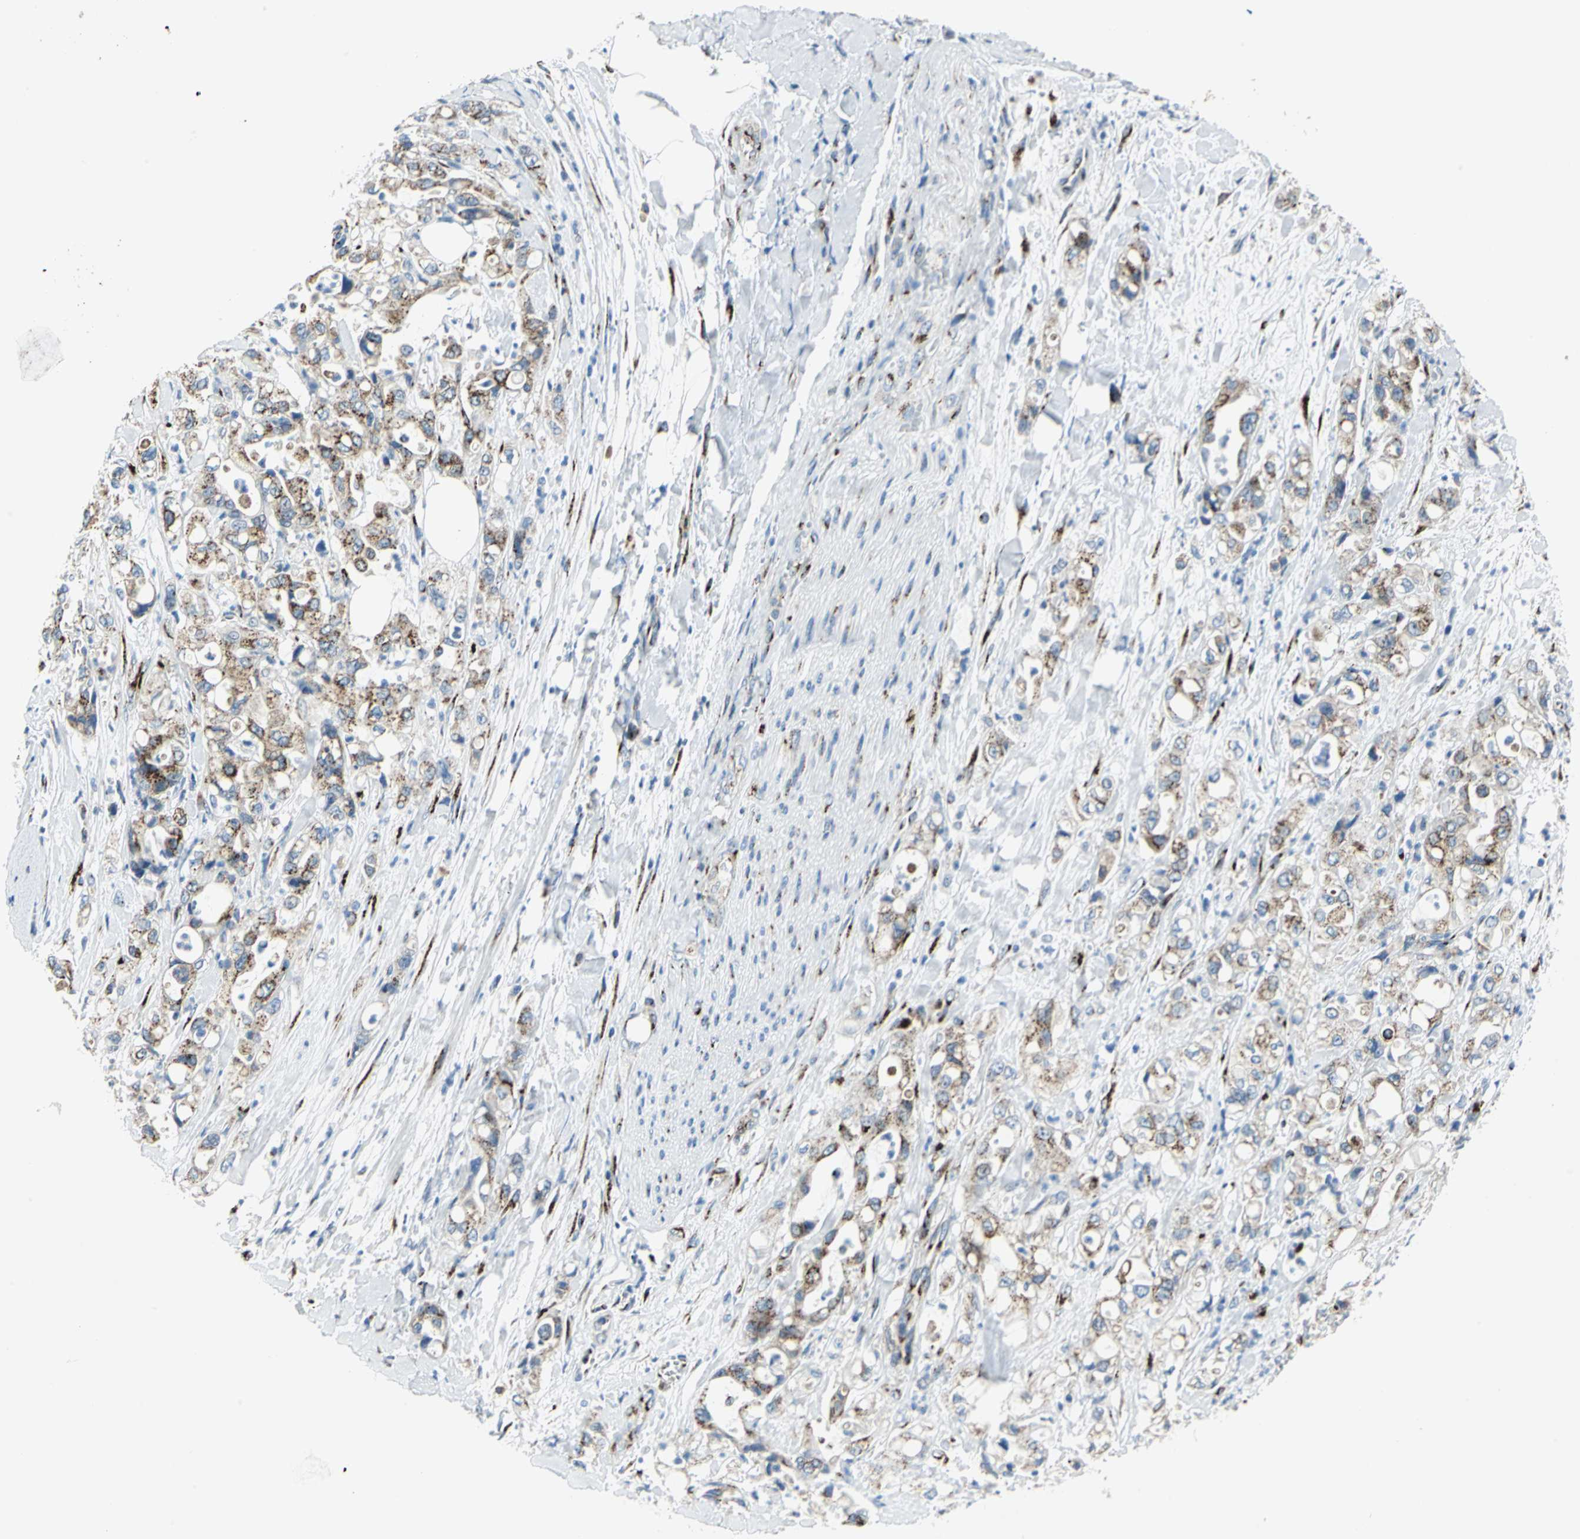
{"staining": {"intensity": "strong", "quantity": ">75%", "location": "cytoplasmic/membranous"}, "tissue": "pancreatic cancer", "cell_type": "Tumor cells", "image_type": "cancer", "snomed": [{"axis": "morphology", "description": "Adenocarcinoma, NOS"}, {"axis": "topography", "description": "Pancreas"}], "caption": "Human pancreatic adenocarcinoma stained for a protein (brown) exhibits strong cytoplasmic/membranous positive expression in approximately >75% of tumor cells.", "gene": "GPR3", "patient": {"sex": "male", "age": 70}}